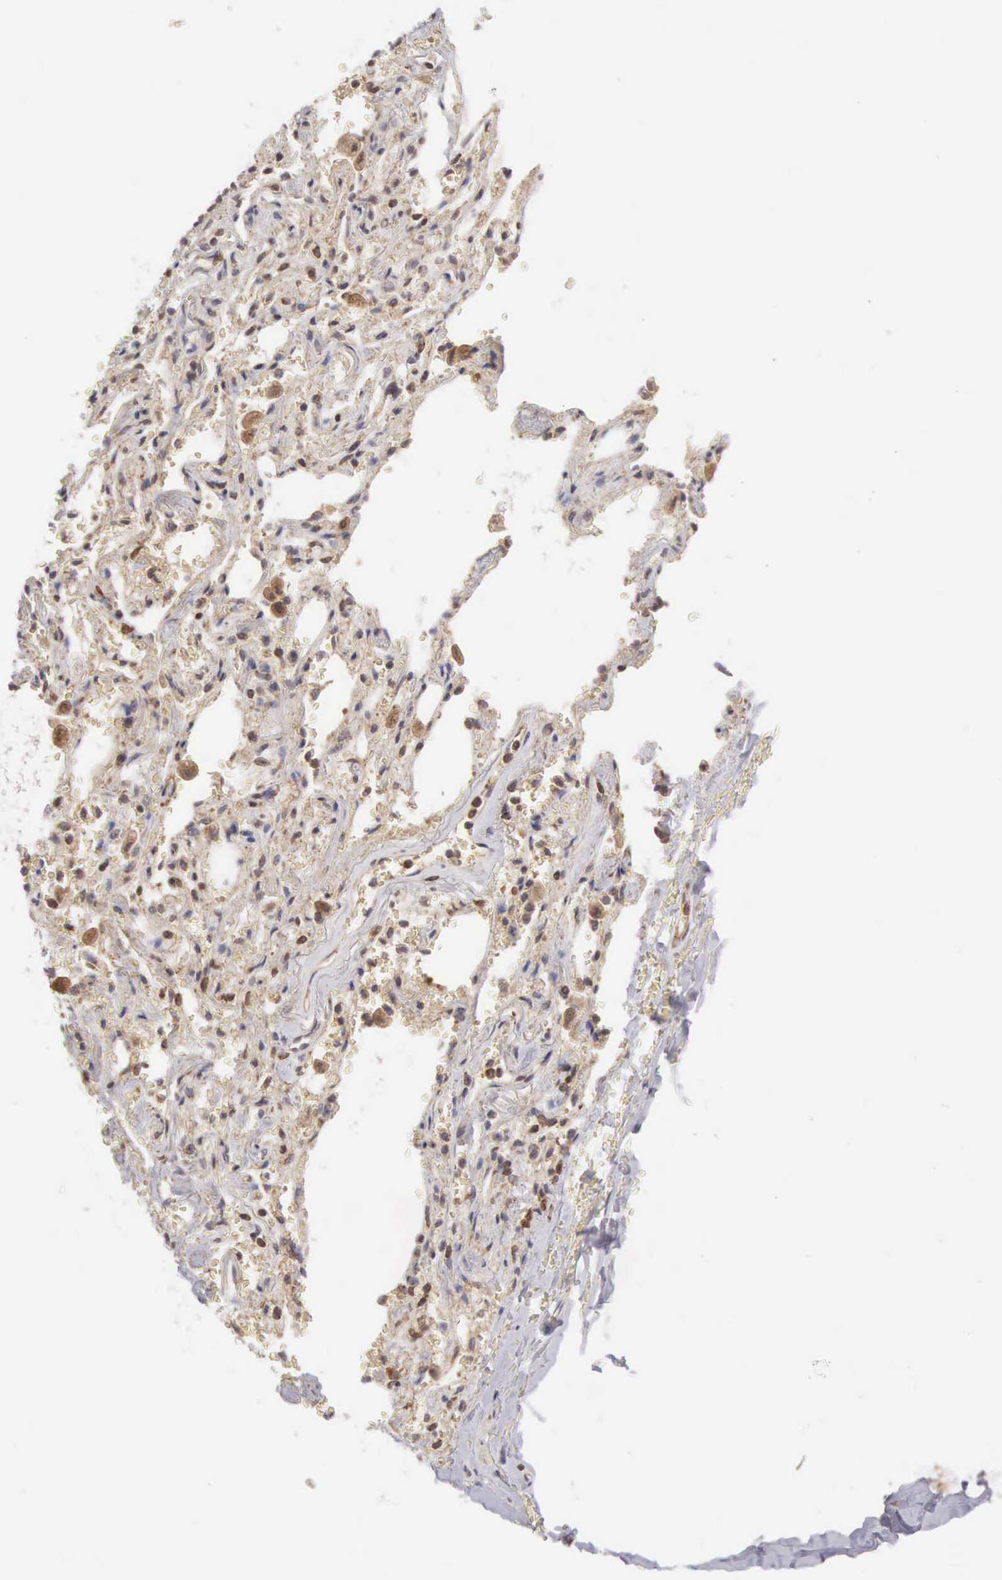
{"staining": {"intensity": "weak", "quantity": "25%-75%", "location": "cytoplasmic/membranous"}, "tissue": "adipose tissue", "cell_type": "Adipocytes", "image_type": "normal", "snomed": [{"axis": "morphology", "description": "Normal tissue, NOS"}, {"axis": "topography", "description": "Cartilage tissue"}, {"axis": "topography", "description": "Lung"}], "caption": "IHC micrograph of normal human adipose tissue stained for a protein (brown), which demonstrates low levels of weak cytoplasmic/membranous staining in about 25%-75% of adipocytes.", "gene": "DHRS1", "patient": {"sex": "male", "age": 65}}